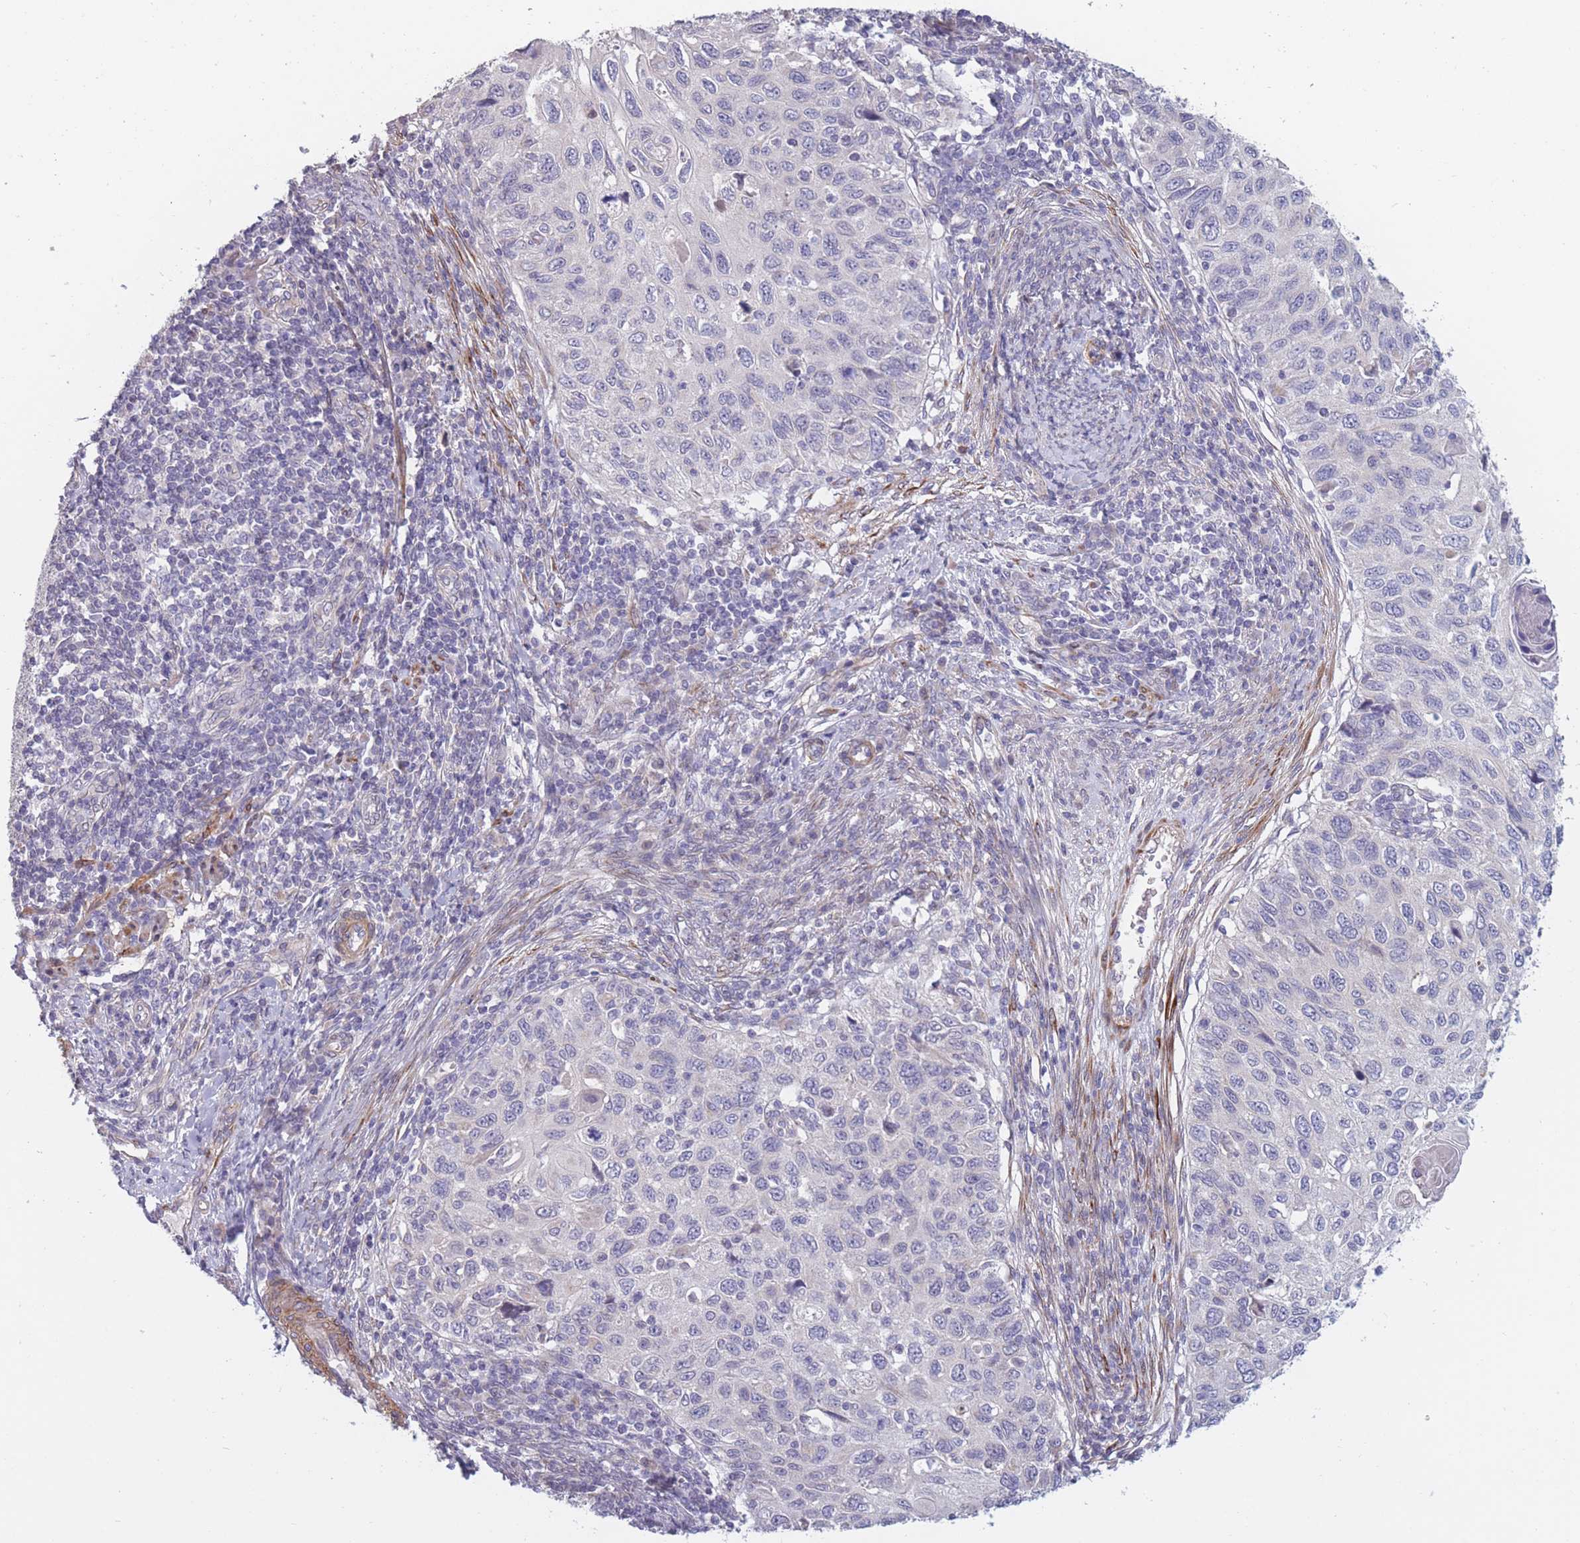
{"staining": {"intensity": "negative", "quantity": "none", "location": "none"}, "tissue": "cervical cancer", "cell_type": "Tumor cells", "image_type": "cancer", "snomed": [{"axis": "morphology", "description": "Squamous cell carcinoma, NOS"}, {"axis": "topography", "description": "Cervix"}], "caption": "High power microscopy micrograph of an immunohistochemistry photomicrograph of cervical cancer, revealing no significant staining in tumor cells.", "gene": "CCNQ", "patient": {"sex": "female", "age": 70}}